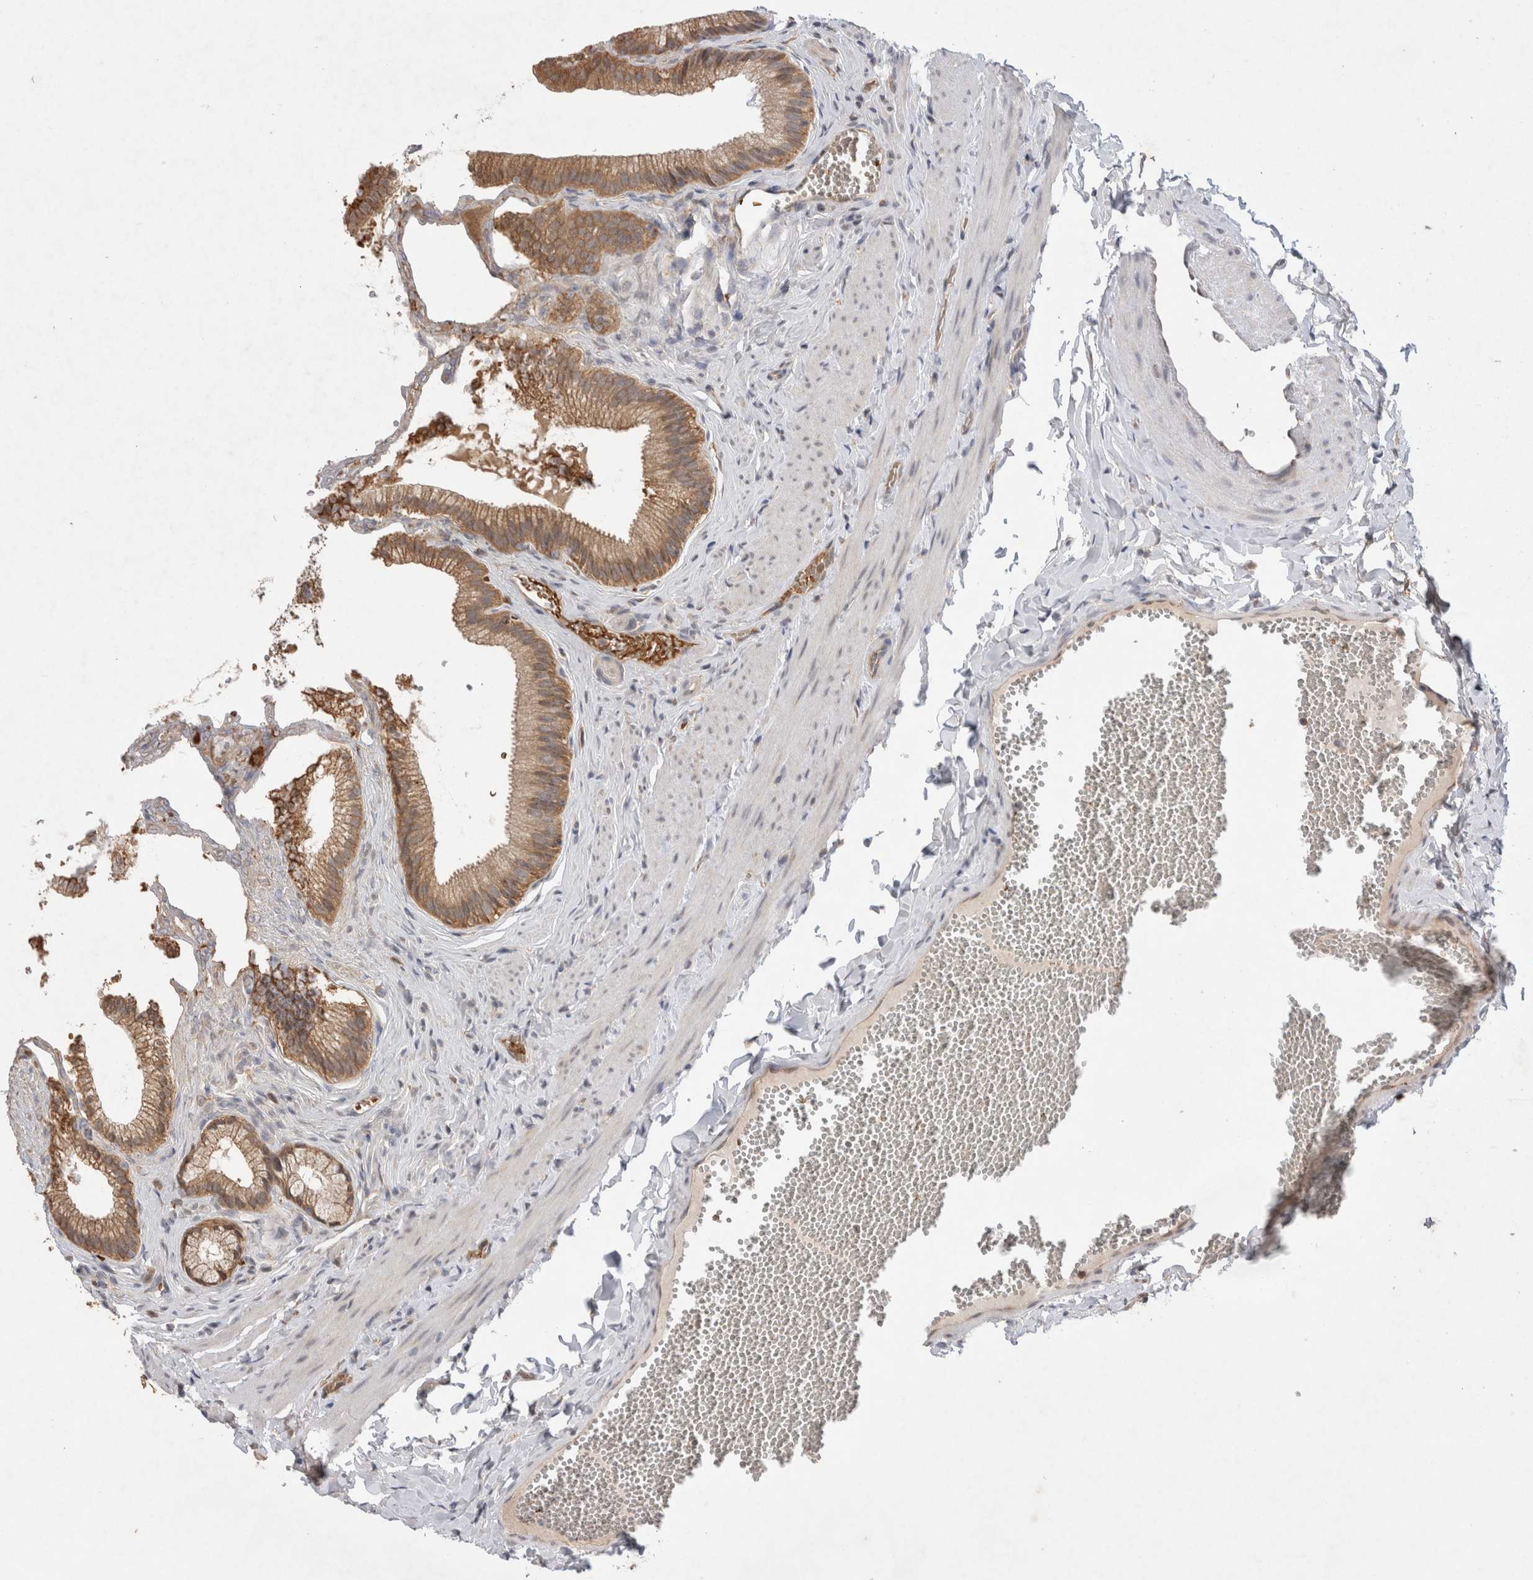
{"staining": {"intensity": "moderate", "quantity": ">75%", "location": "cytoplasmic/membranous"}, "tissue": "gallbladder", "cell_type": "Glandular cells", "image_type": "normal", "snomed": [{"axis": "morphology", "description": "Normal tissue, NOS"}, {"axis": "topography", "description": "Gallbladder"}], "caption": "Immunohistochemistry (IHC) (DAB) staining of unremarkable gallbladder displays moderate cytoplasmic/membranous protein positivity in approximately >75% of glandular cells.", "gene": "EIF3E", "patient": {"sex": "male", "age": 38}}